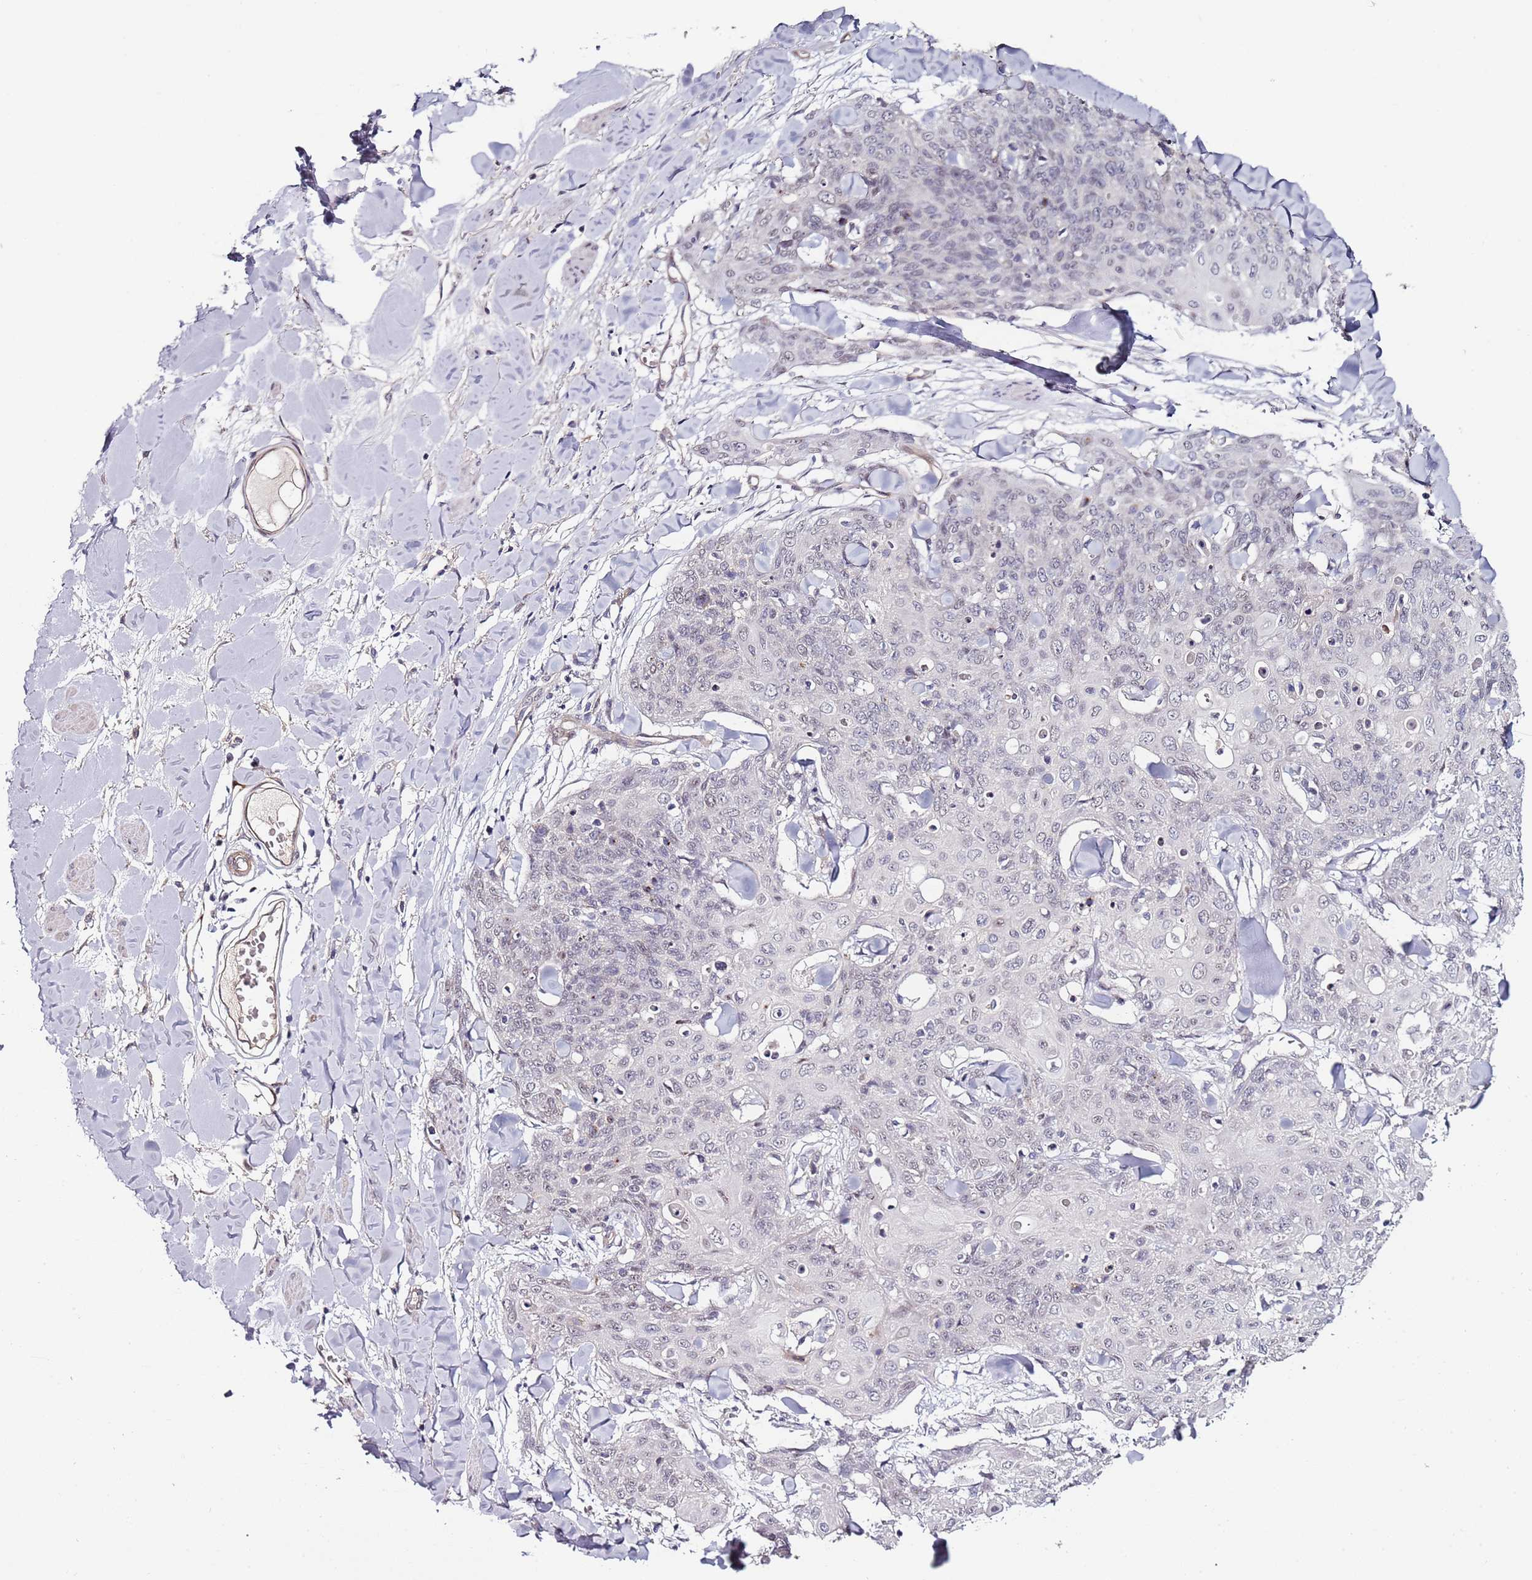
{"staining": {"intensity": "negative", "quantity": "none", "location": "none"}, "tissue": "skin cancer", "cell_type": "Tumor cells", "image_type": "cancer", "snomed": [{"axis": "morphology", "description": "Squamous cell carcinoma, NOS"}, {"axis": "topography", "description": "Skin"}, {"axis": "topography", "description": "Vulva"}], "caption": "Immunohistochemistry (IHC) photomicrograph of human squamous cell carcinoma (skin) stained for a protein (brown), which shows no staining in tumor cells. The staining was performed using DAB (3,3'-diaminobenzidine) to visualize the protein expression in brown, while the nuclei were stained in blue with hematoxylin (Magnification: 20x).", "gene": "DUSP28", "patient": {"sex": "female", "age": 85}}